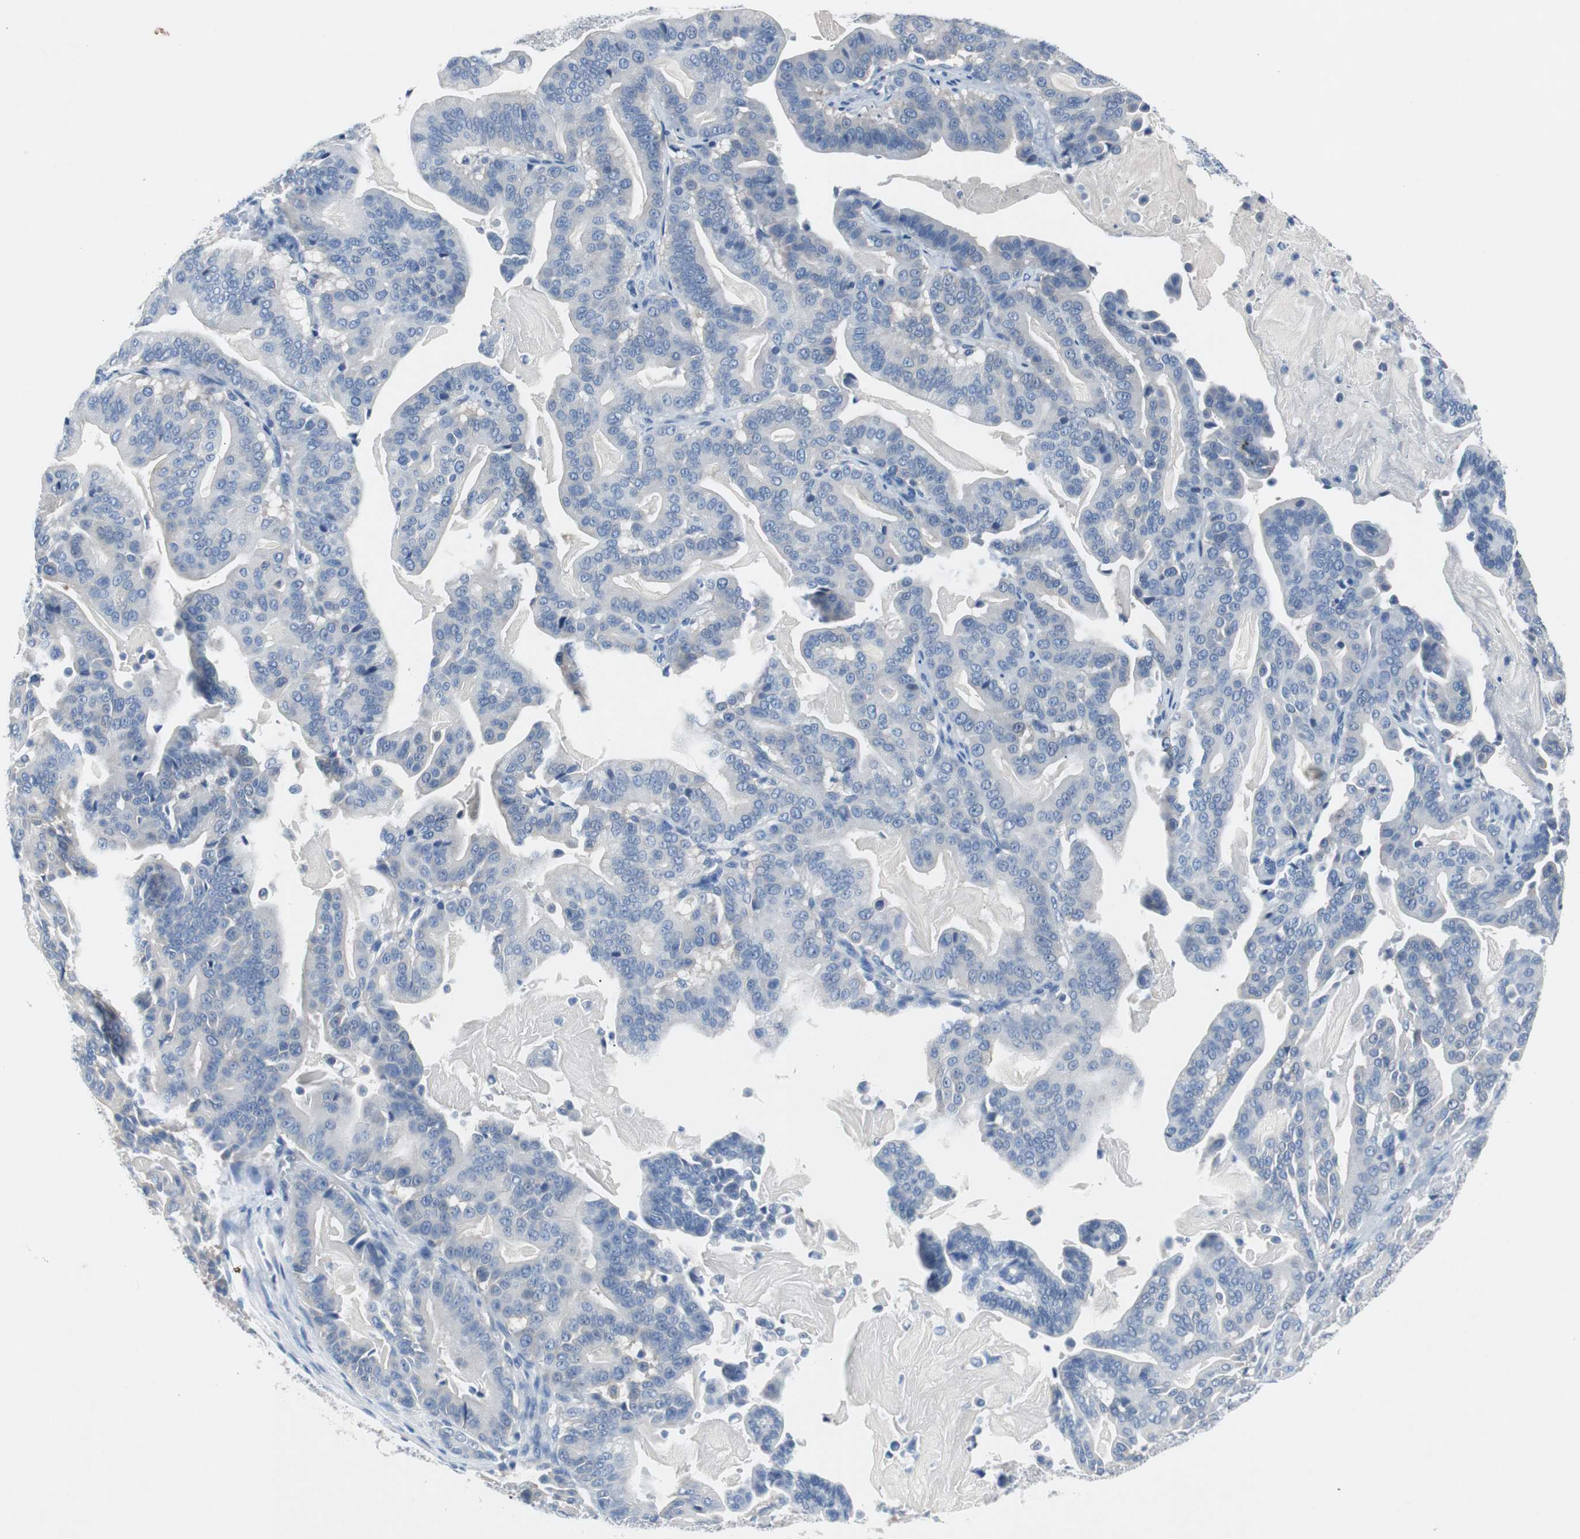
{"staining": {"intensity": "negative", "quantity": "none", "location": "none"}, "tissue": "pancreatic cancer", "cell_type": "Tumor cells", "image_type": "cancer", "snomed": [{"axis": "morphology", "description": "Adenocarcinoma, NOS"}, {"axis": "topography", "description": "Pancreas"}], "caption": "The IHC histopathology image has no significant expression in tumor cells of adenocarcinoma (pancreatic) tissue. Nuclei are stained in blue.", "gene": "EEF2K", "patient": {"sex": "male", "age": 63}}